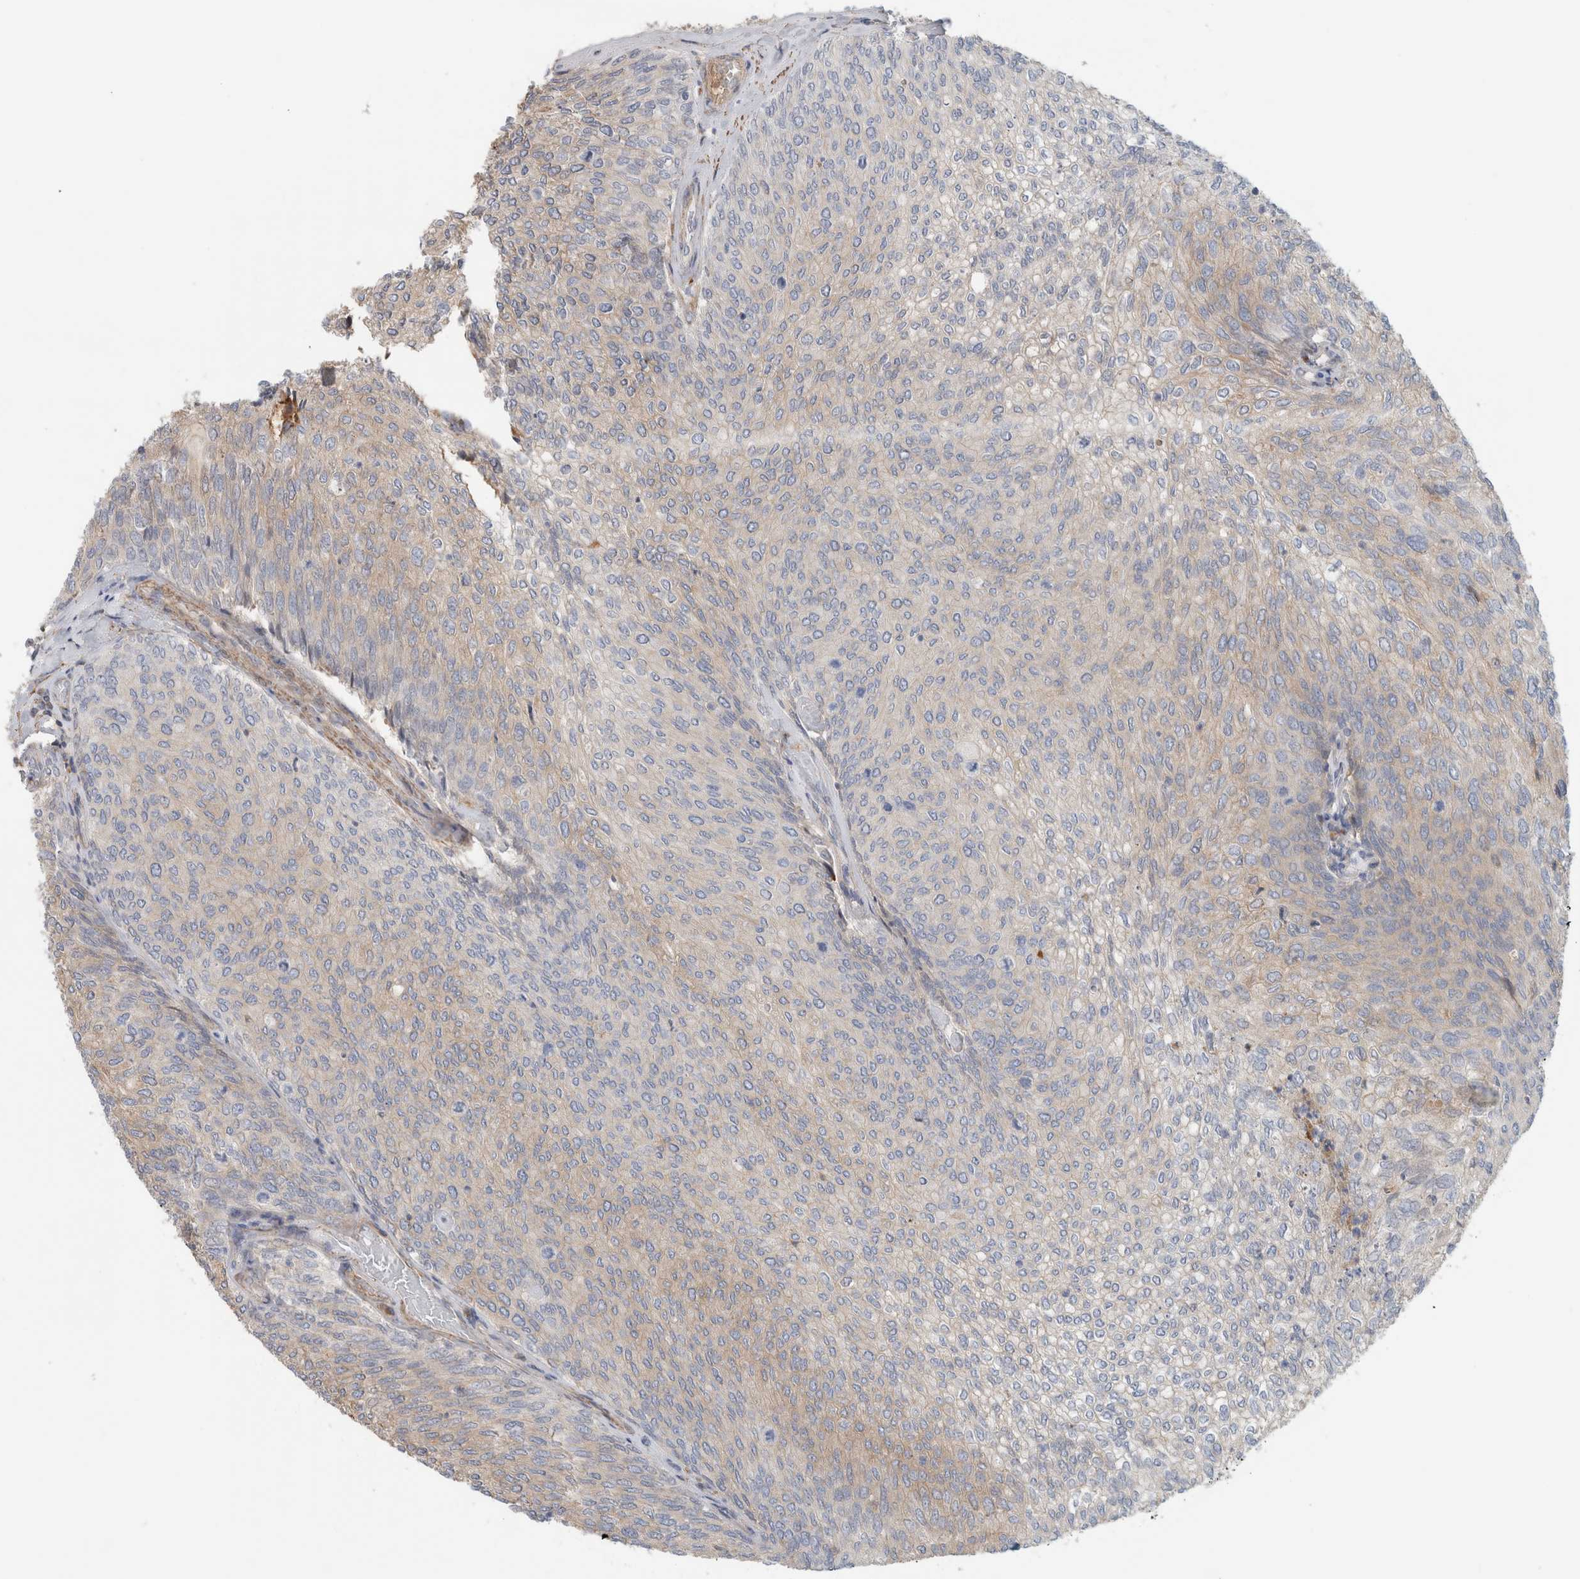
{"staining": {"intensity": "weak", "quantity": "<25%", "location": "cytoplasmic/membranous"}, "tissue": "urothelial cancer", "cell_type": "Tumor cells", "image_type": "cancer", "snomed": [{"axis": "morphology", "description": "Urothelial carcinoma, Low grade"}, {"axis": "topography", "description": "Urinary bladder"}], "caption": "Human urothelial cancer stained for a protein using immunohistochemistry (IHC) displays no staining in tumor cells.", "gene": "CFI", "patient": {"sex": "female", "age": 79}}